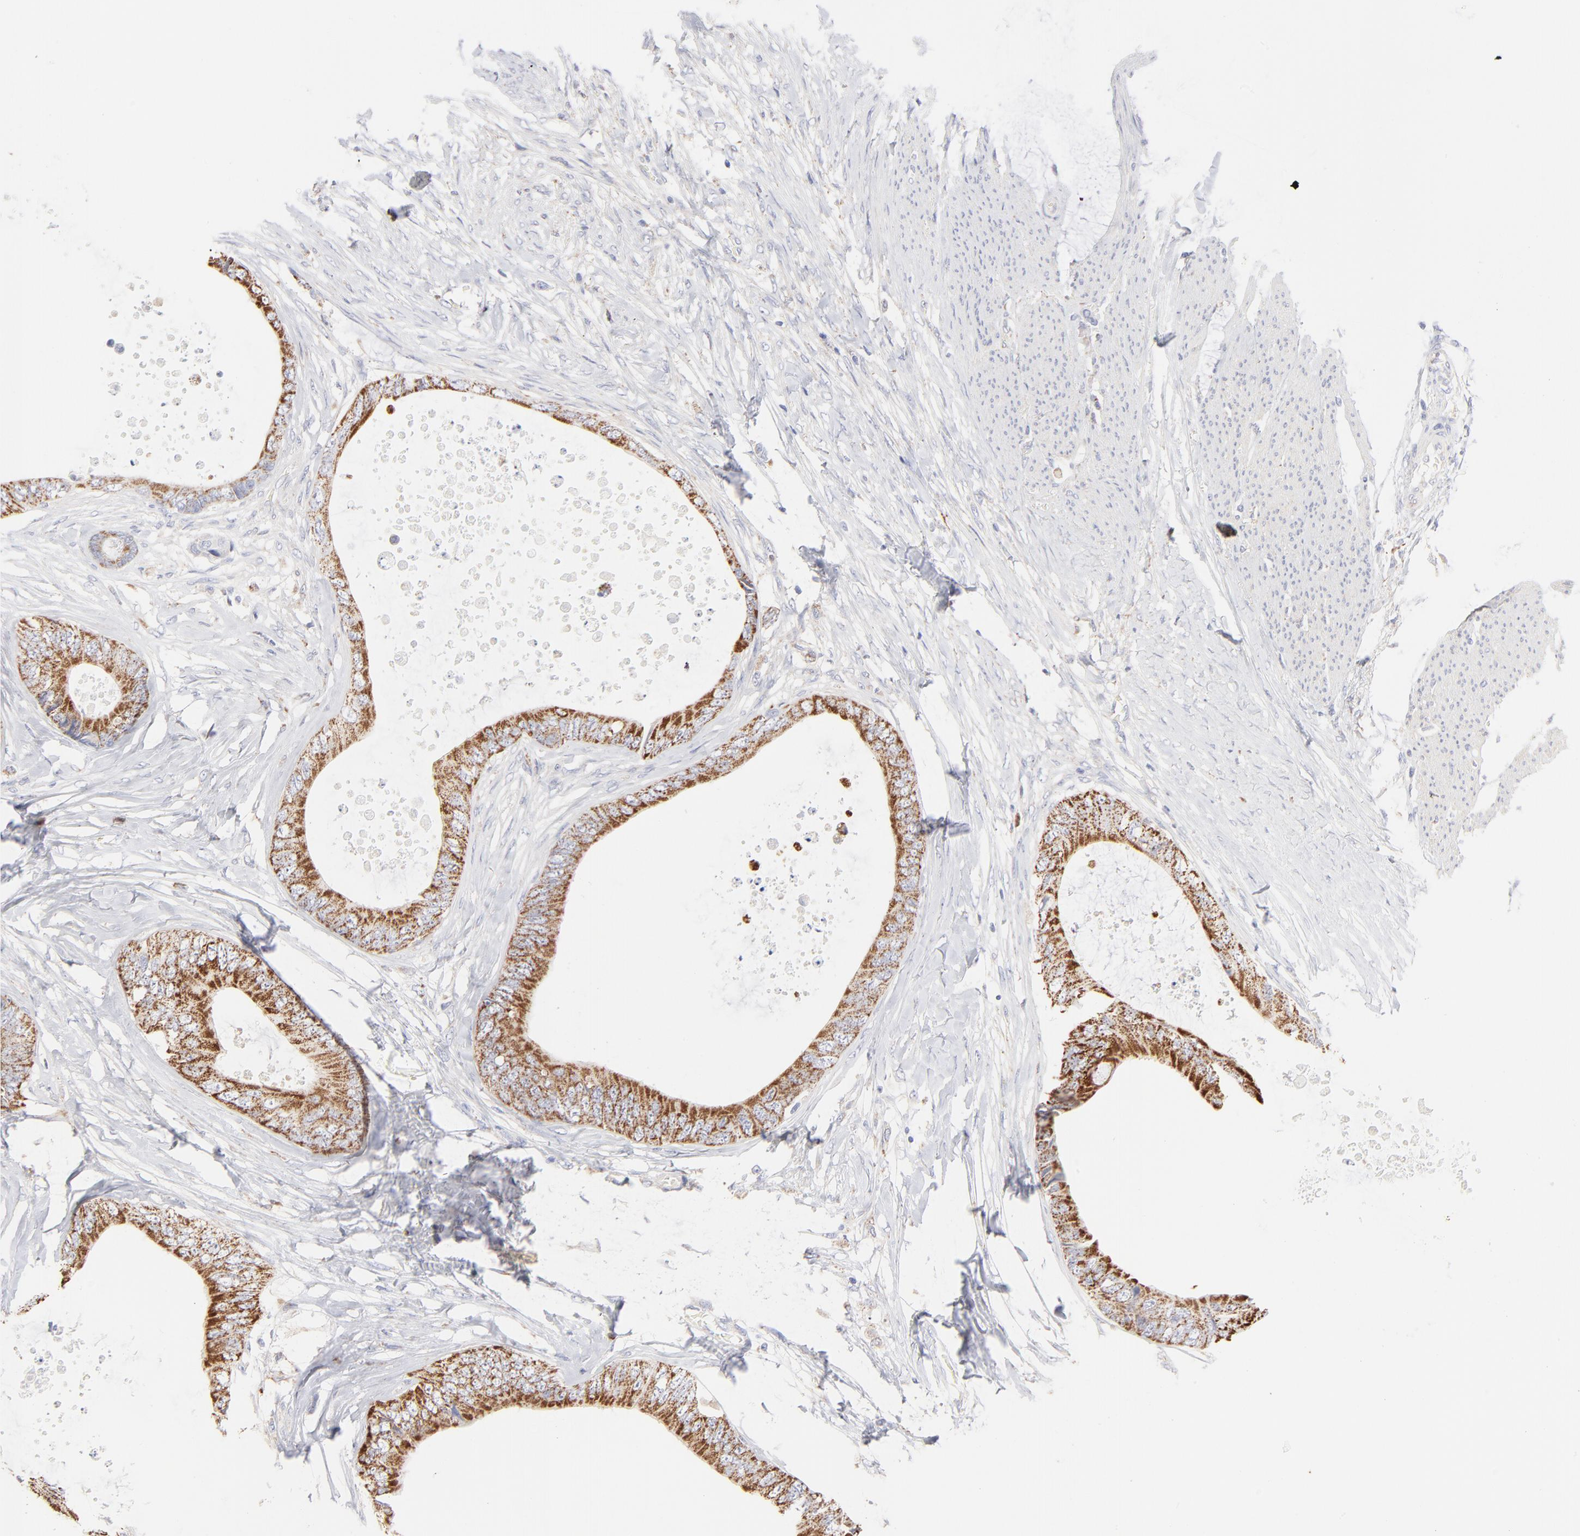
{"staining": {"intensity": "moderate", "quantity": ">75%", "location": "cytoplasmic/membranous"}, "tissue": "colorectal cancer", "cell_type": "Tumor cells", "image_type": "cancer", "snomed": [{"axis": "morphology", "description": "Normal tissue, NOS"}, {"axis": "morphology", "description": "Adenocarcinoma, NOS"}, {"axis": "topography", "description": "Rectum"}, {"axis": "topography", "description": "Peripheral nerve tissue"}], "caption": "A high-resolution image shows immunohistochemistry (IHC) staining of adenocarcinoma (colorectal), which exhibits moderate cytoplasmic/membranous expression in approximately >75% of tumor cells.", "gene": "TST", "patient": {"sex": "female", "age": 77}}